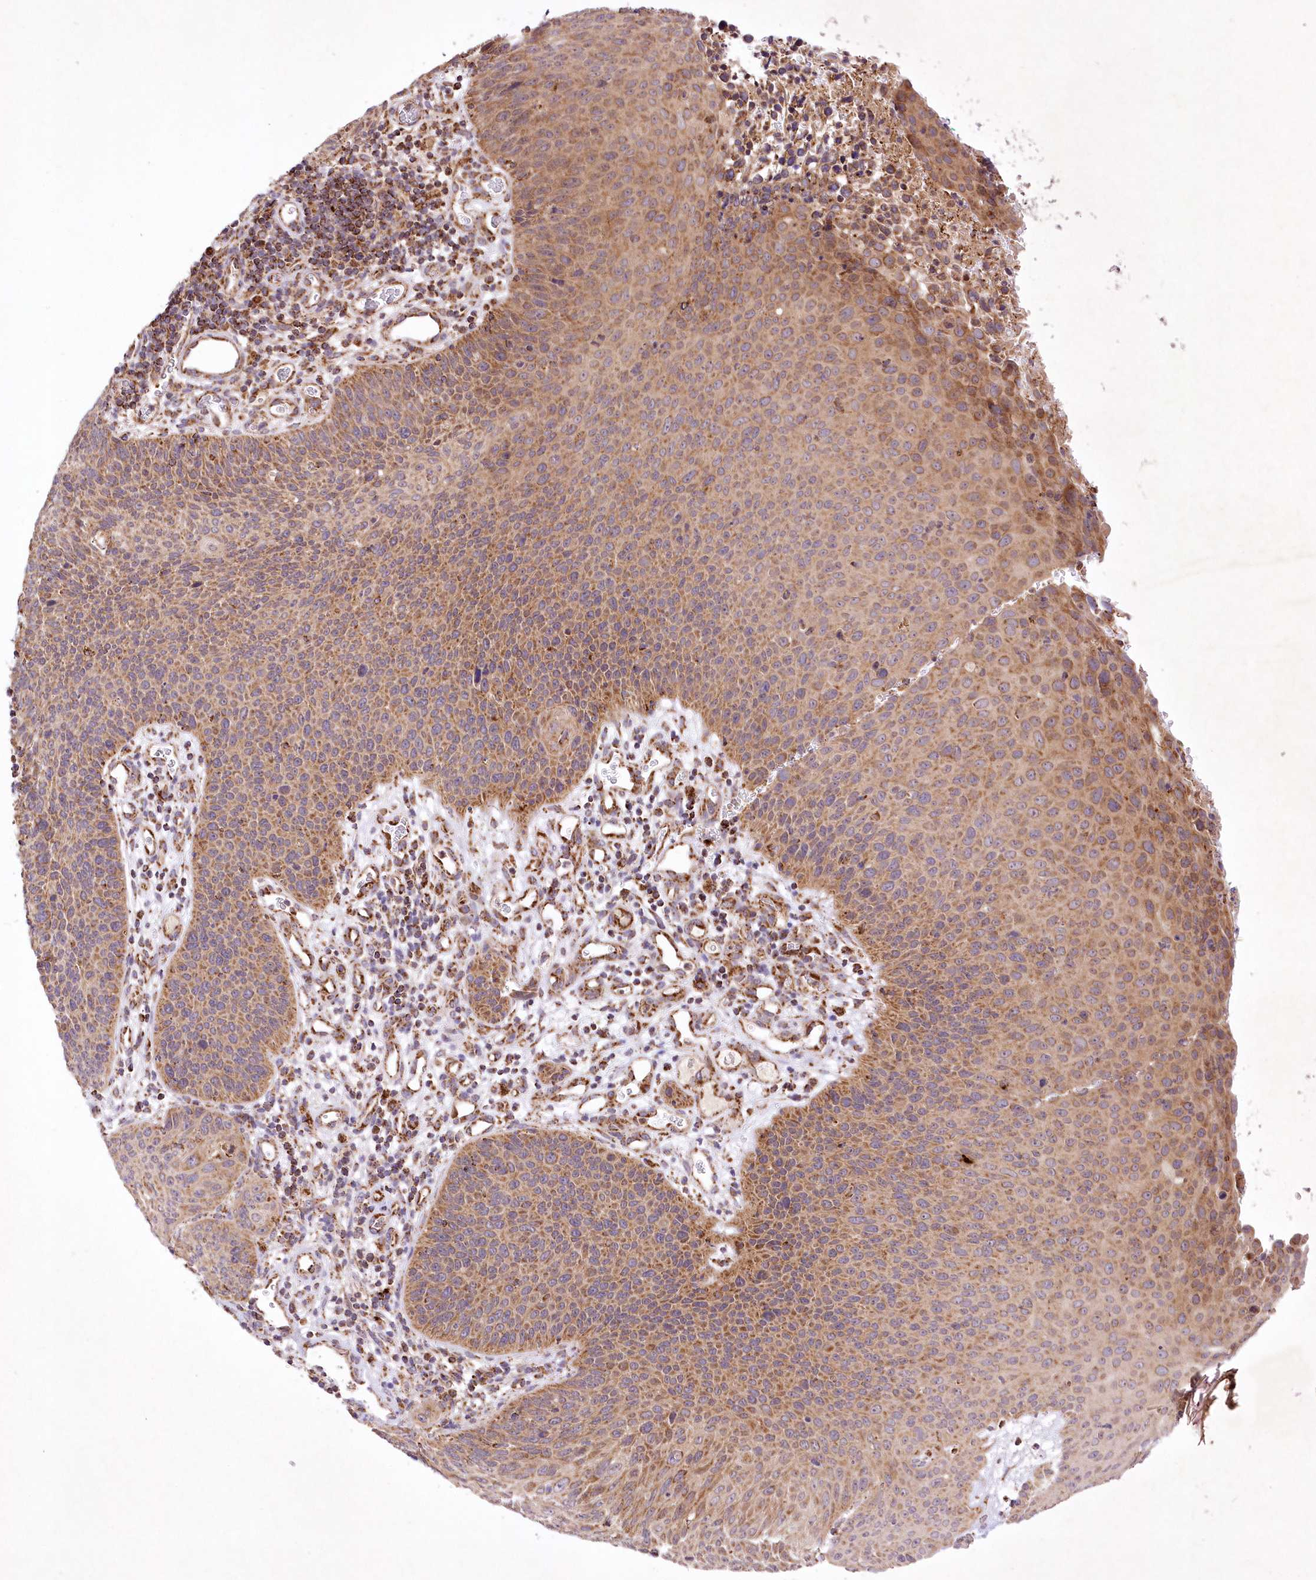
{"staining": {"intensity": "moderate", "quantity": ">75%", "location": "cytoplasmic/membranous"}, "tissue": "cervical cancer", "cell_type": "Tumor cells", "image_type": "cancer", "snomed": [{"axis": "morphology", "description": "Squamous cell carcinoma, NOS"}, {"axis": "topography", "description": "Cervix"}], "caption": "Squamous cell carcinoma (cervical) was stained to show a protein in brown. There is medium levels of moderate cytoplasmic/membranous expression in approximately >75% of tumor cells.", "gene": "ASNSD1", "patient": {"sex": "female", "age": 55}}